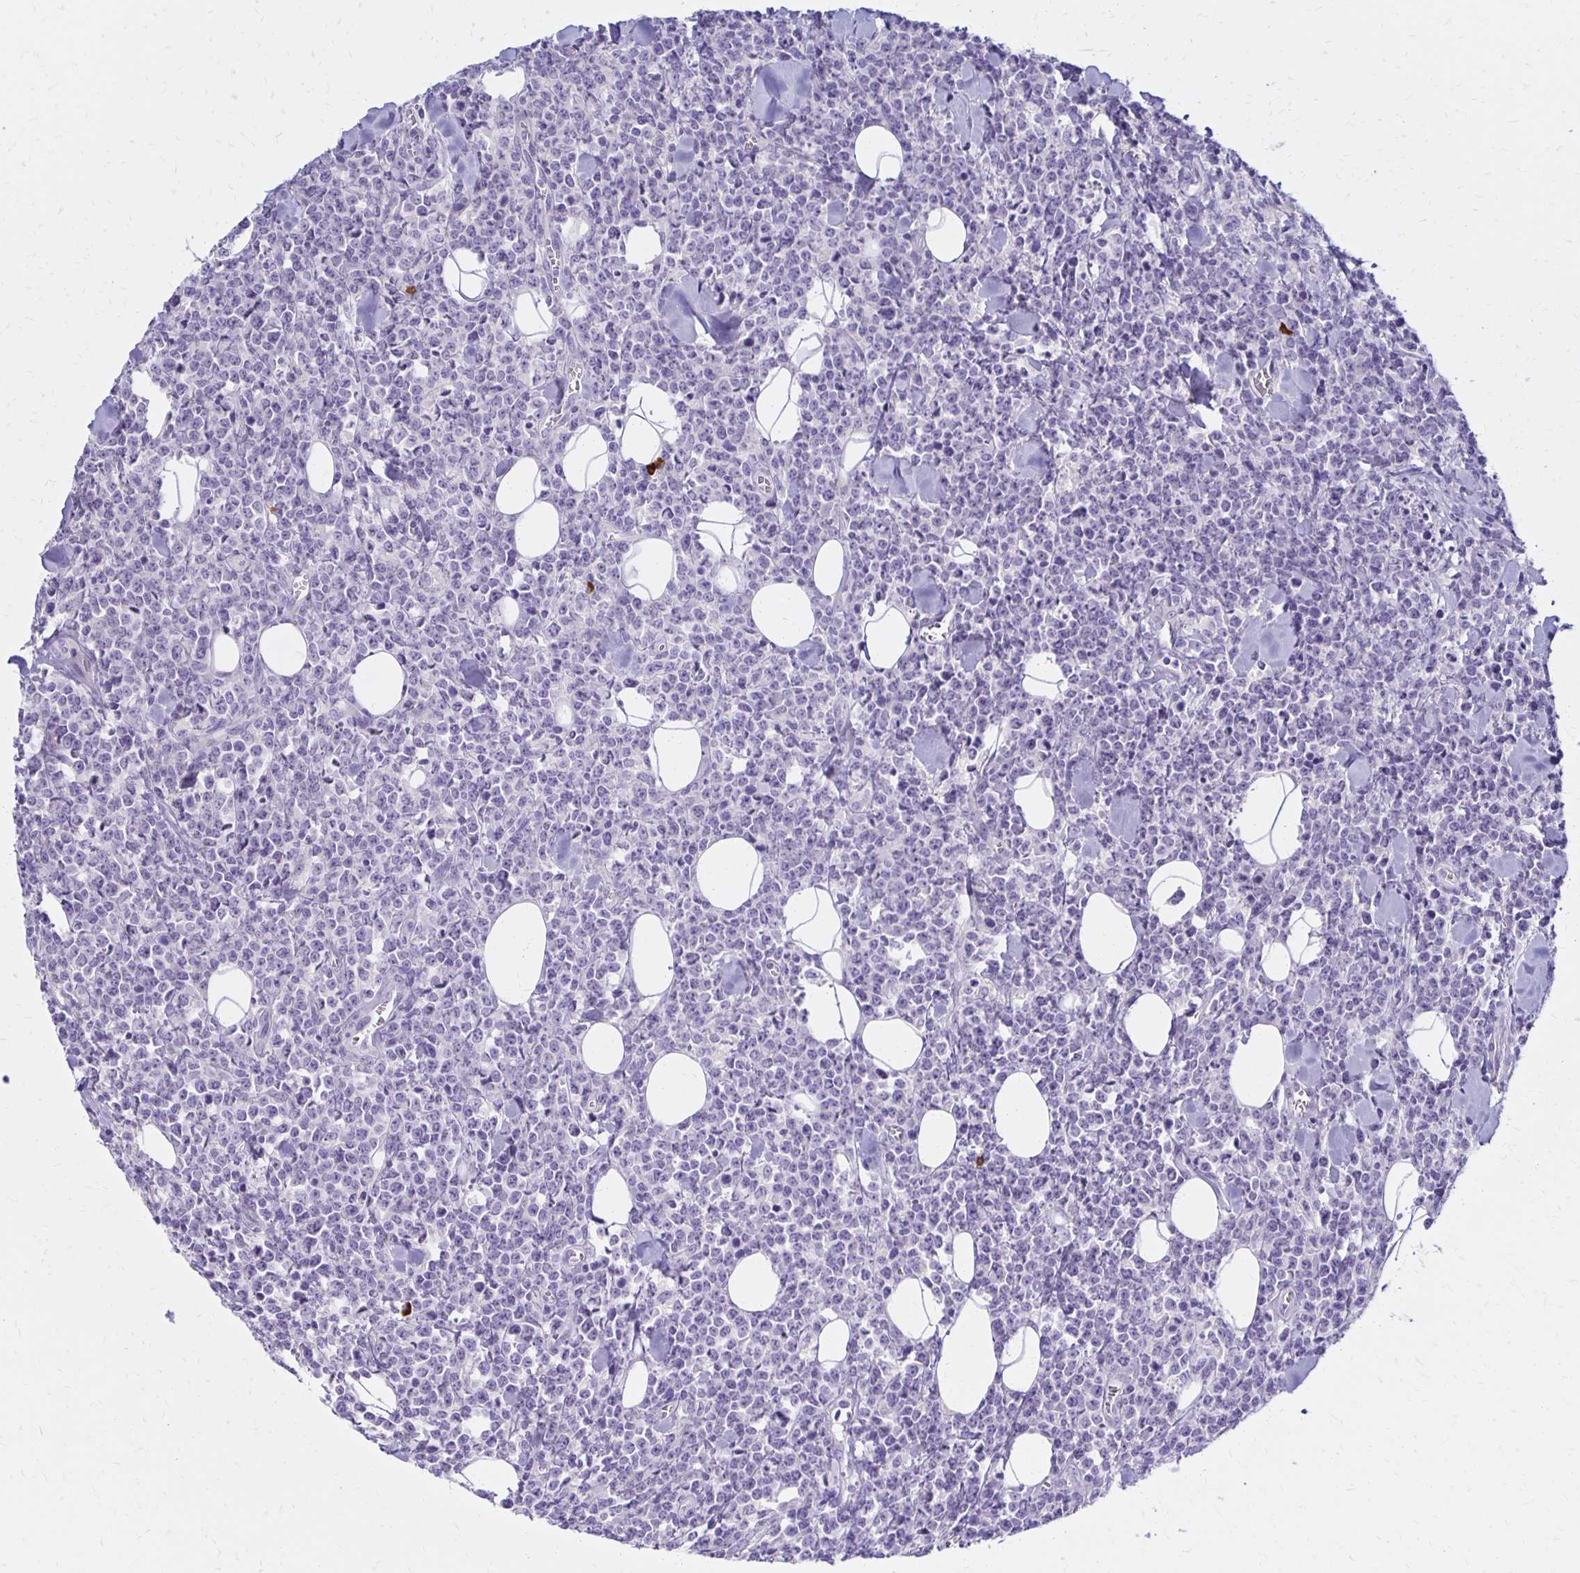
{"staining": {"intensity": "negative", "quantity": "none", "location": "none"}, "tissue": "lymphoma", "cell_type": "Tumor cells", "image_type": "cancer", "snomed": [{"axis": "morphology", "description": "Malignant lymphoma, non-Hodgkin's type, High grade"}, {"axis": "topography", "description": "Small intestine"}], "caption": "IHC micrograph of neoplastic tissue: human lymphoma stained with DAB (3,3'-diaminobenzidine) reveals no significant protein positivity in tumor cells.", "gene": "FNTB", "patient": {"sex": "female", "age": 56}}